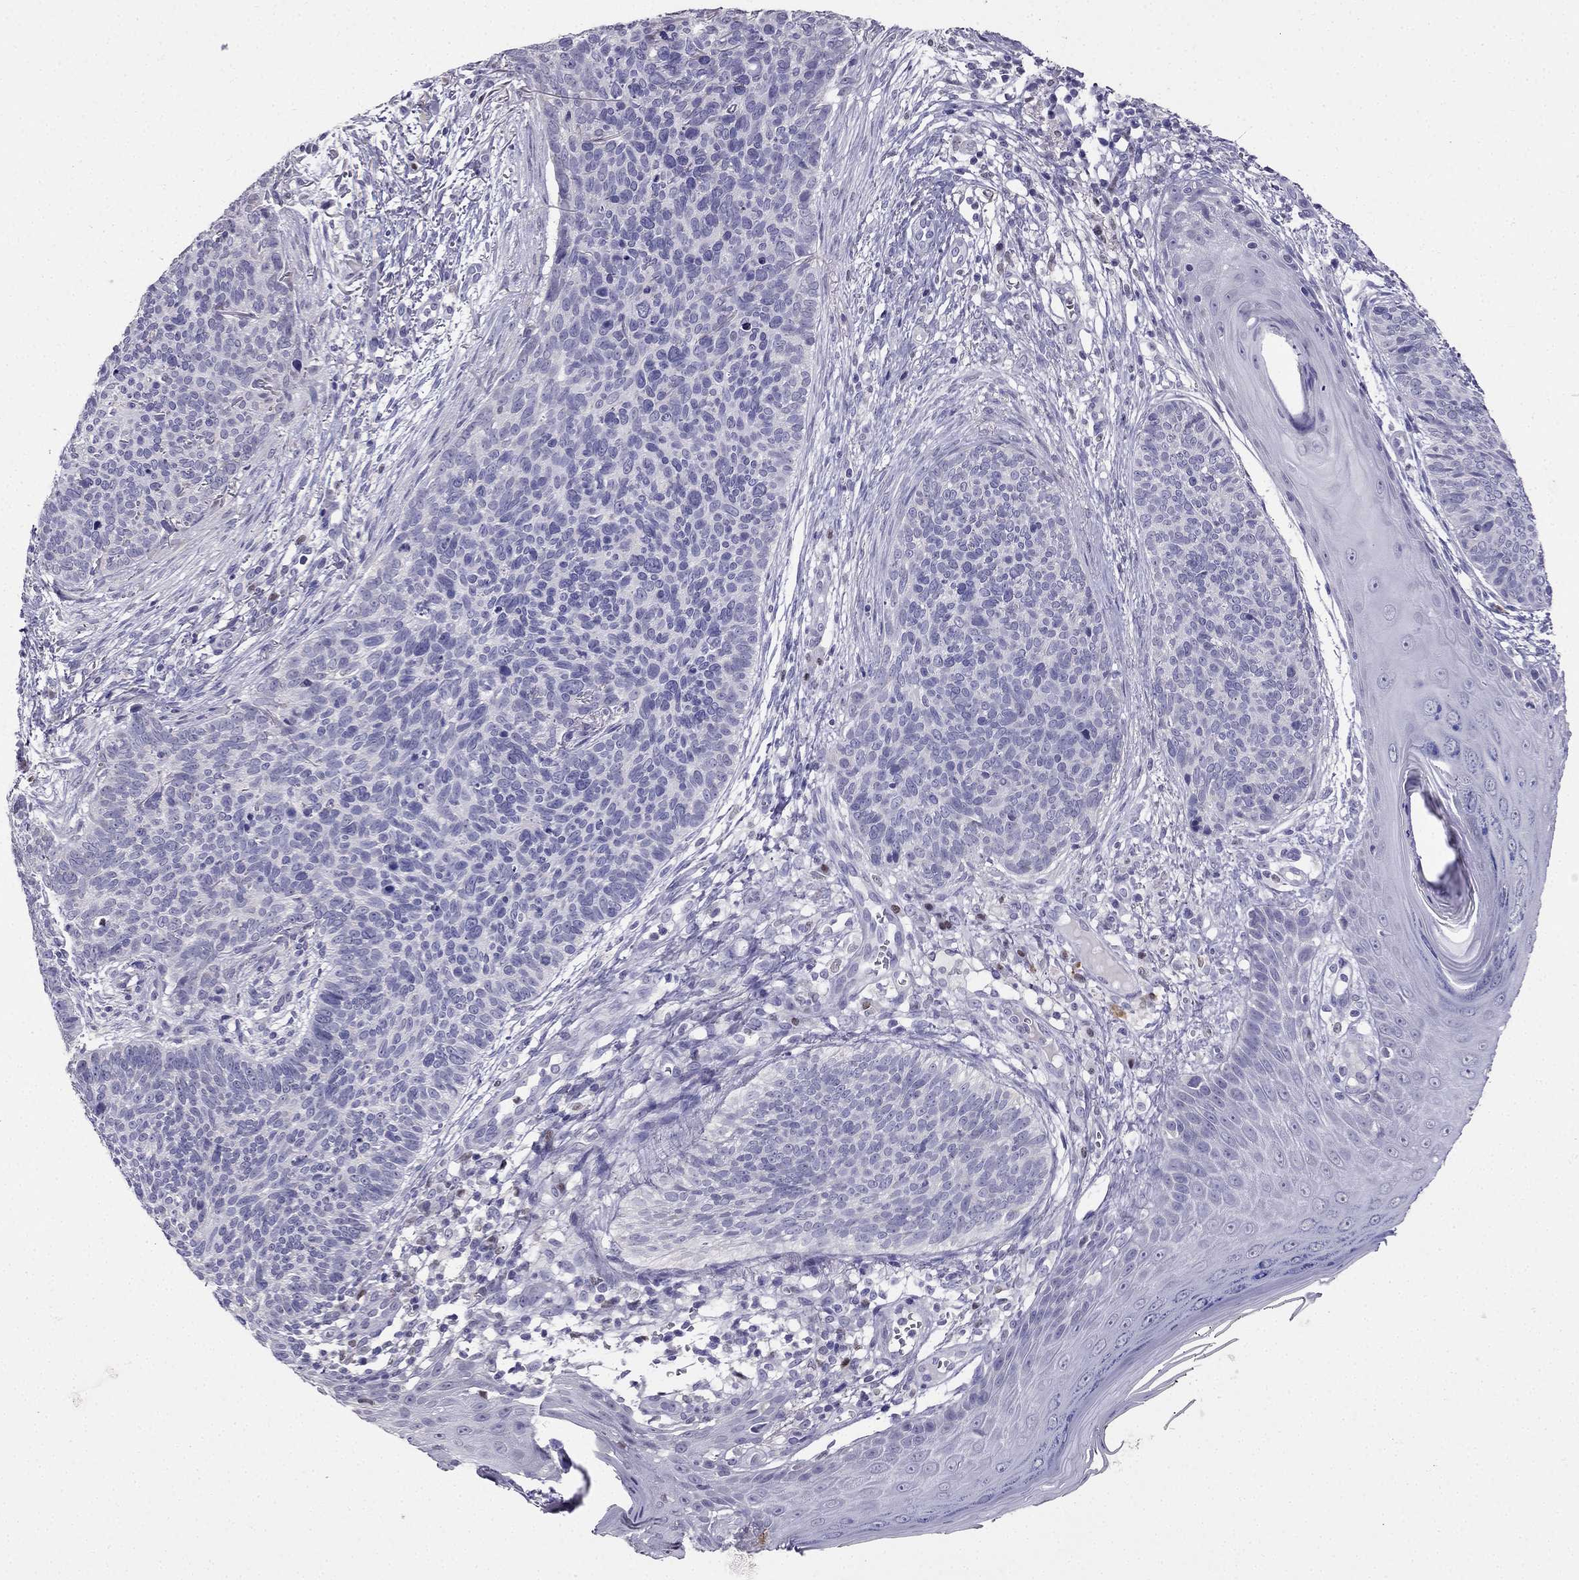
{"staining": {"intensity": "negative", "quantity": "none", "location": "none"}, "tissue": "skin cancer", "cell_type": "Tumor cells", "image_type": "cancer", "snomed": [{"axis": "morphology", "description": "Basal cell carcinoma"}, {"axis": "topography", "description": "Skin"}], "caption": "Immunohistochemical staining of skin basal cell carcinoma demonstrates no significant expression in tumor cells.", "gene": "ARID3A", "patient": {"sex": "male", "age": 64}}